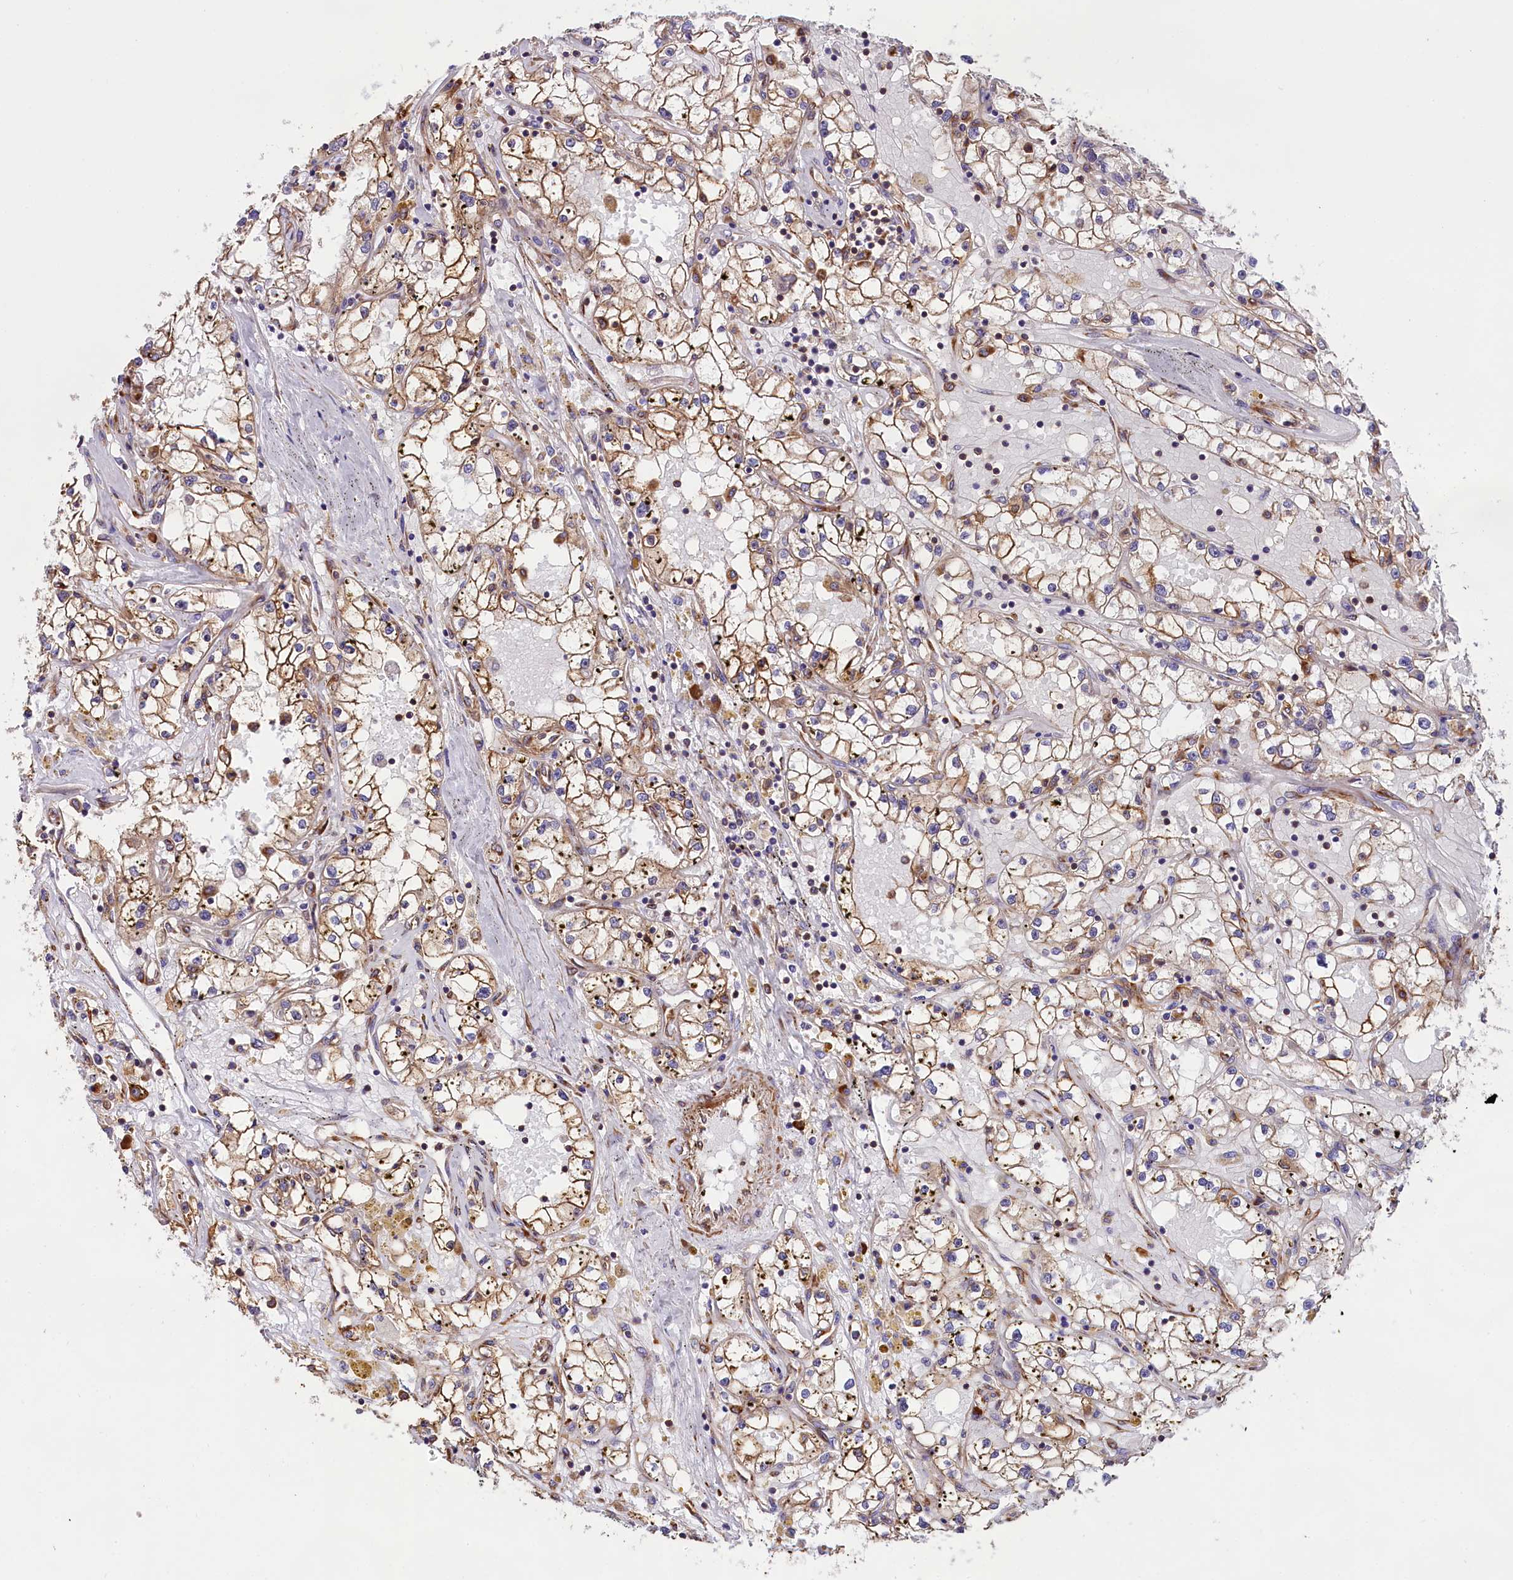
{"staining": {"intensity": "moderate", "quantity": ">75%", "location": "cytoplasmic/membranous"}, "tissue": "renal cancer", "cell_type": "Tumor cells", "image_type": "cancer", "snomed": [{"axis": "morphology", "description": "Adenocarcinoma, NOS"}, {"axis": "topography", "description": "Kidney"}], "caption": "Protein positivity by immunohistochemistry shows moderate cytoplasmic/membranous positivity in about >75% of tumor cells in renal adenocarcinoma.", "gene": "GYS1", "patient": {"sex": "male", "age": 56}}